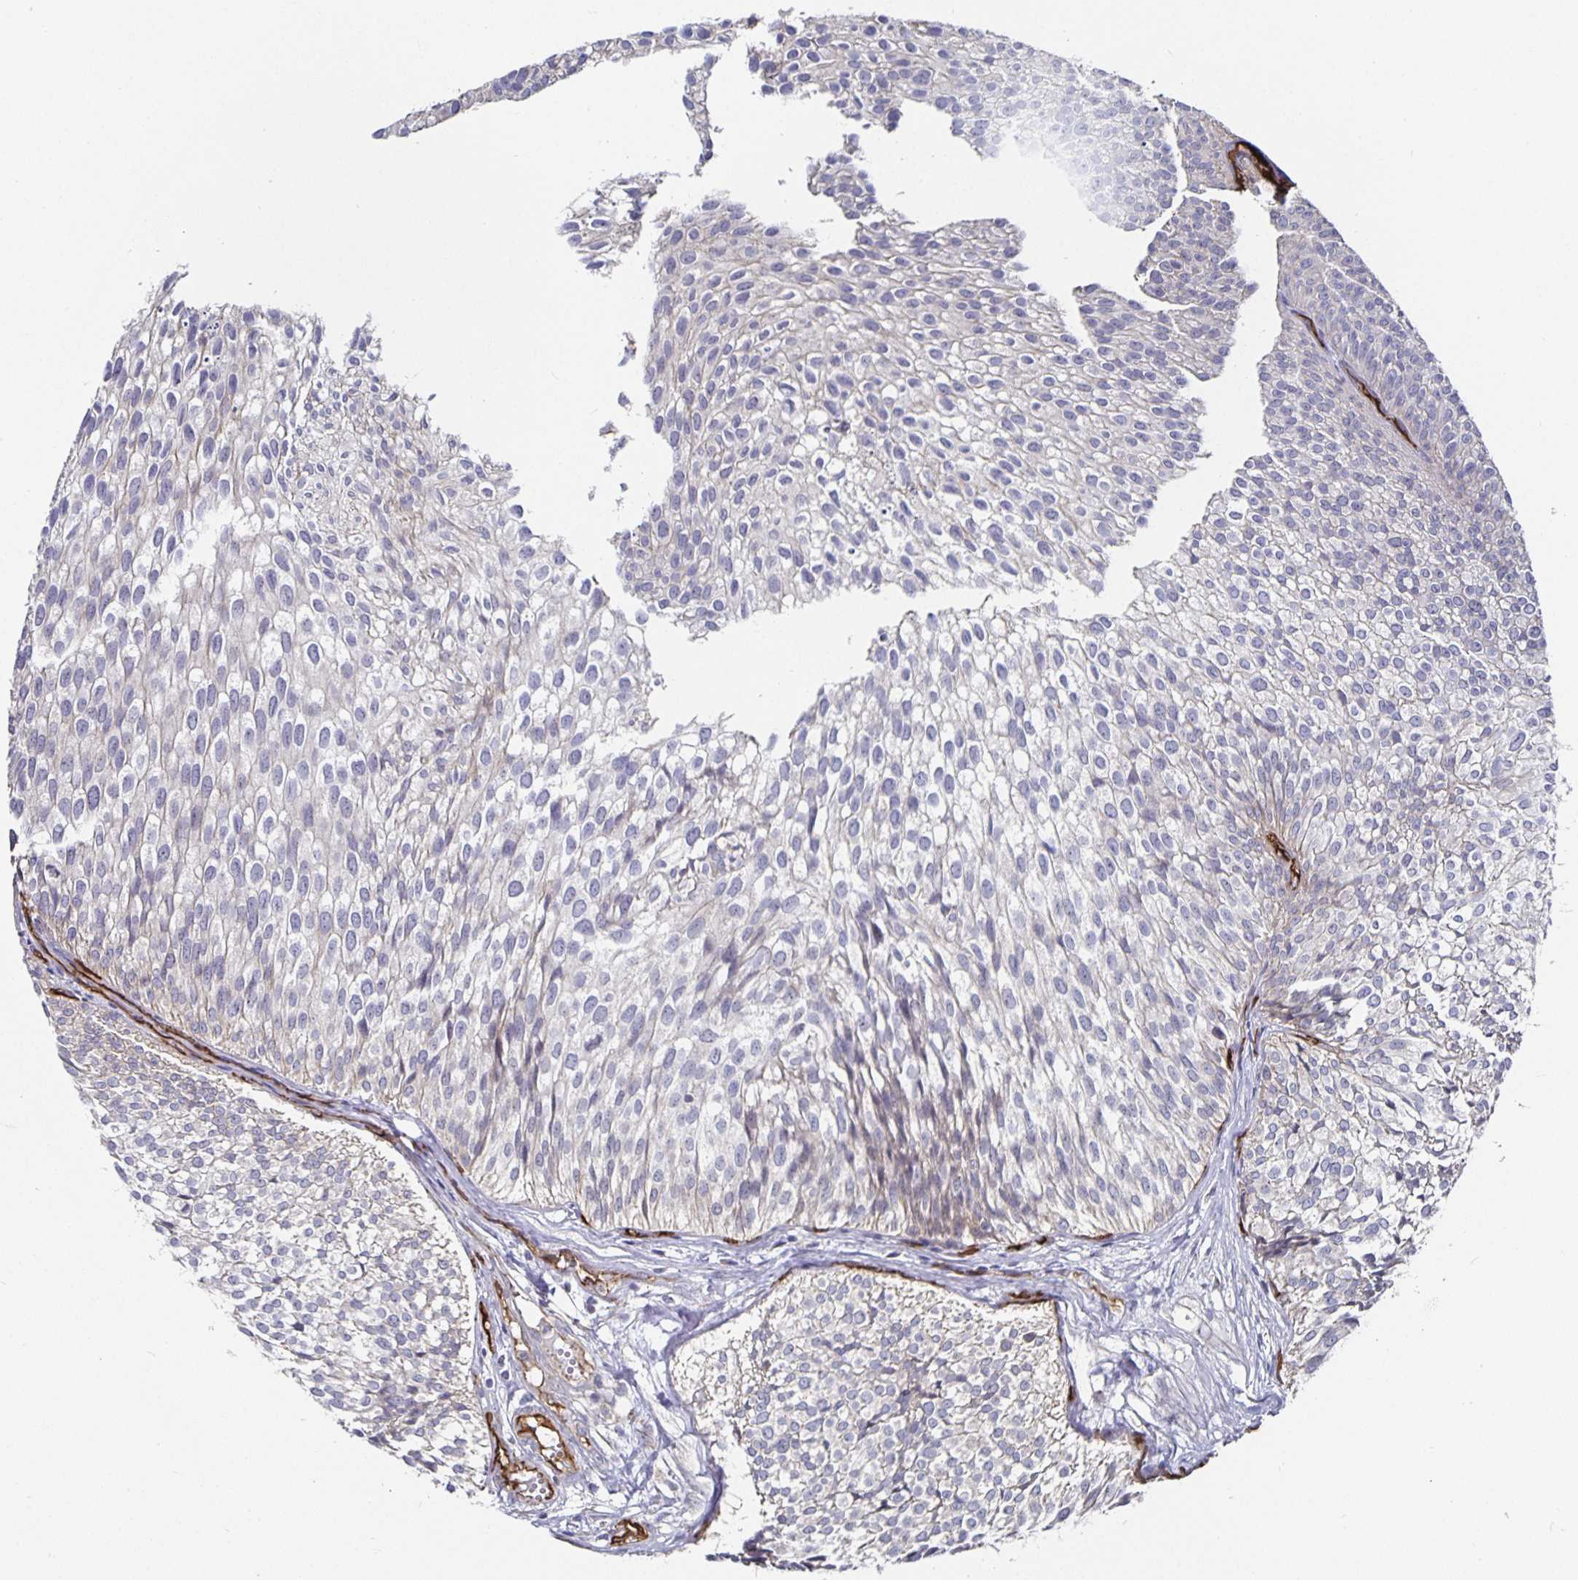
{"staining": {"intensity": "negative", "quantity": "none", "location": "none"}, "tissue": "urothelial cancer", "cell_type": "Tumor cells", "image_type": "cancer", "snomed": [{"axis": "morphology", "description": "Urothelial carcinoma, Low grade"}, {"axis": "topography", "description": "Urinary bladder"}], "caption": "High power microscopy image of an immunohistochemistry (IHC) photomicrograph of urothelial cancer, revealing no significant positivity in tumor cells.", "gene": "PODXL", "patient": {"sex": "male", "age": 91}}